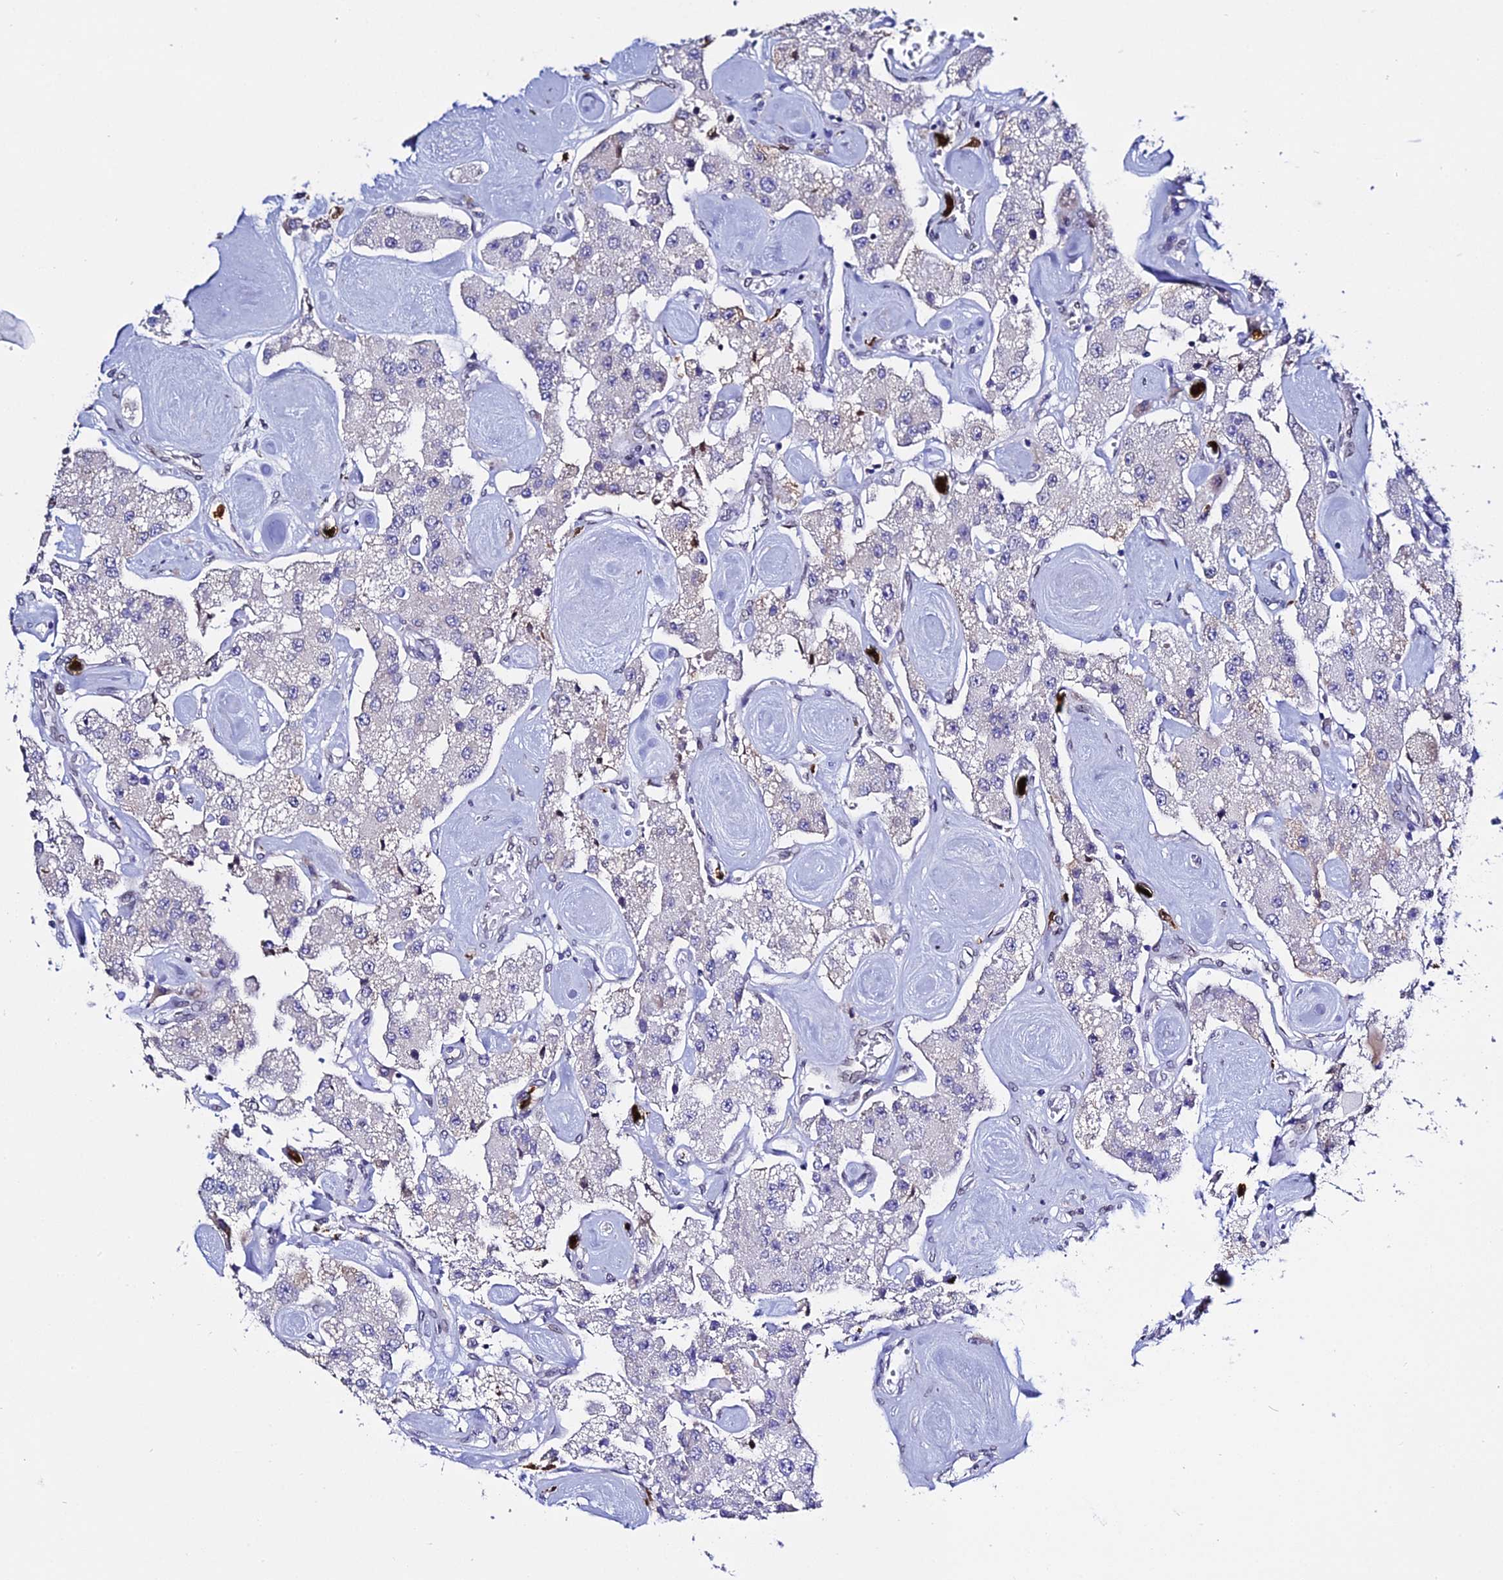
{"staining": {"intensity": "negative", "quantity": "none", "location": "none"}, "tissue": "carcinoid", "cell_type": "Tumor cells", "image_type": "cancer", "snomed": [{"axis": "morphology", "description": "Carcinoid, malignant, NOS"}, {"axis": "topography", "description": "Pancreas"}], "caption": "Carcinoid stained for a protein using IHC reveals no staining tumor cells.", "gene": "MCM10", "patient": {"sex": "male", "age": 41}}